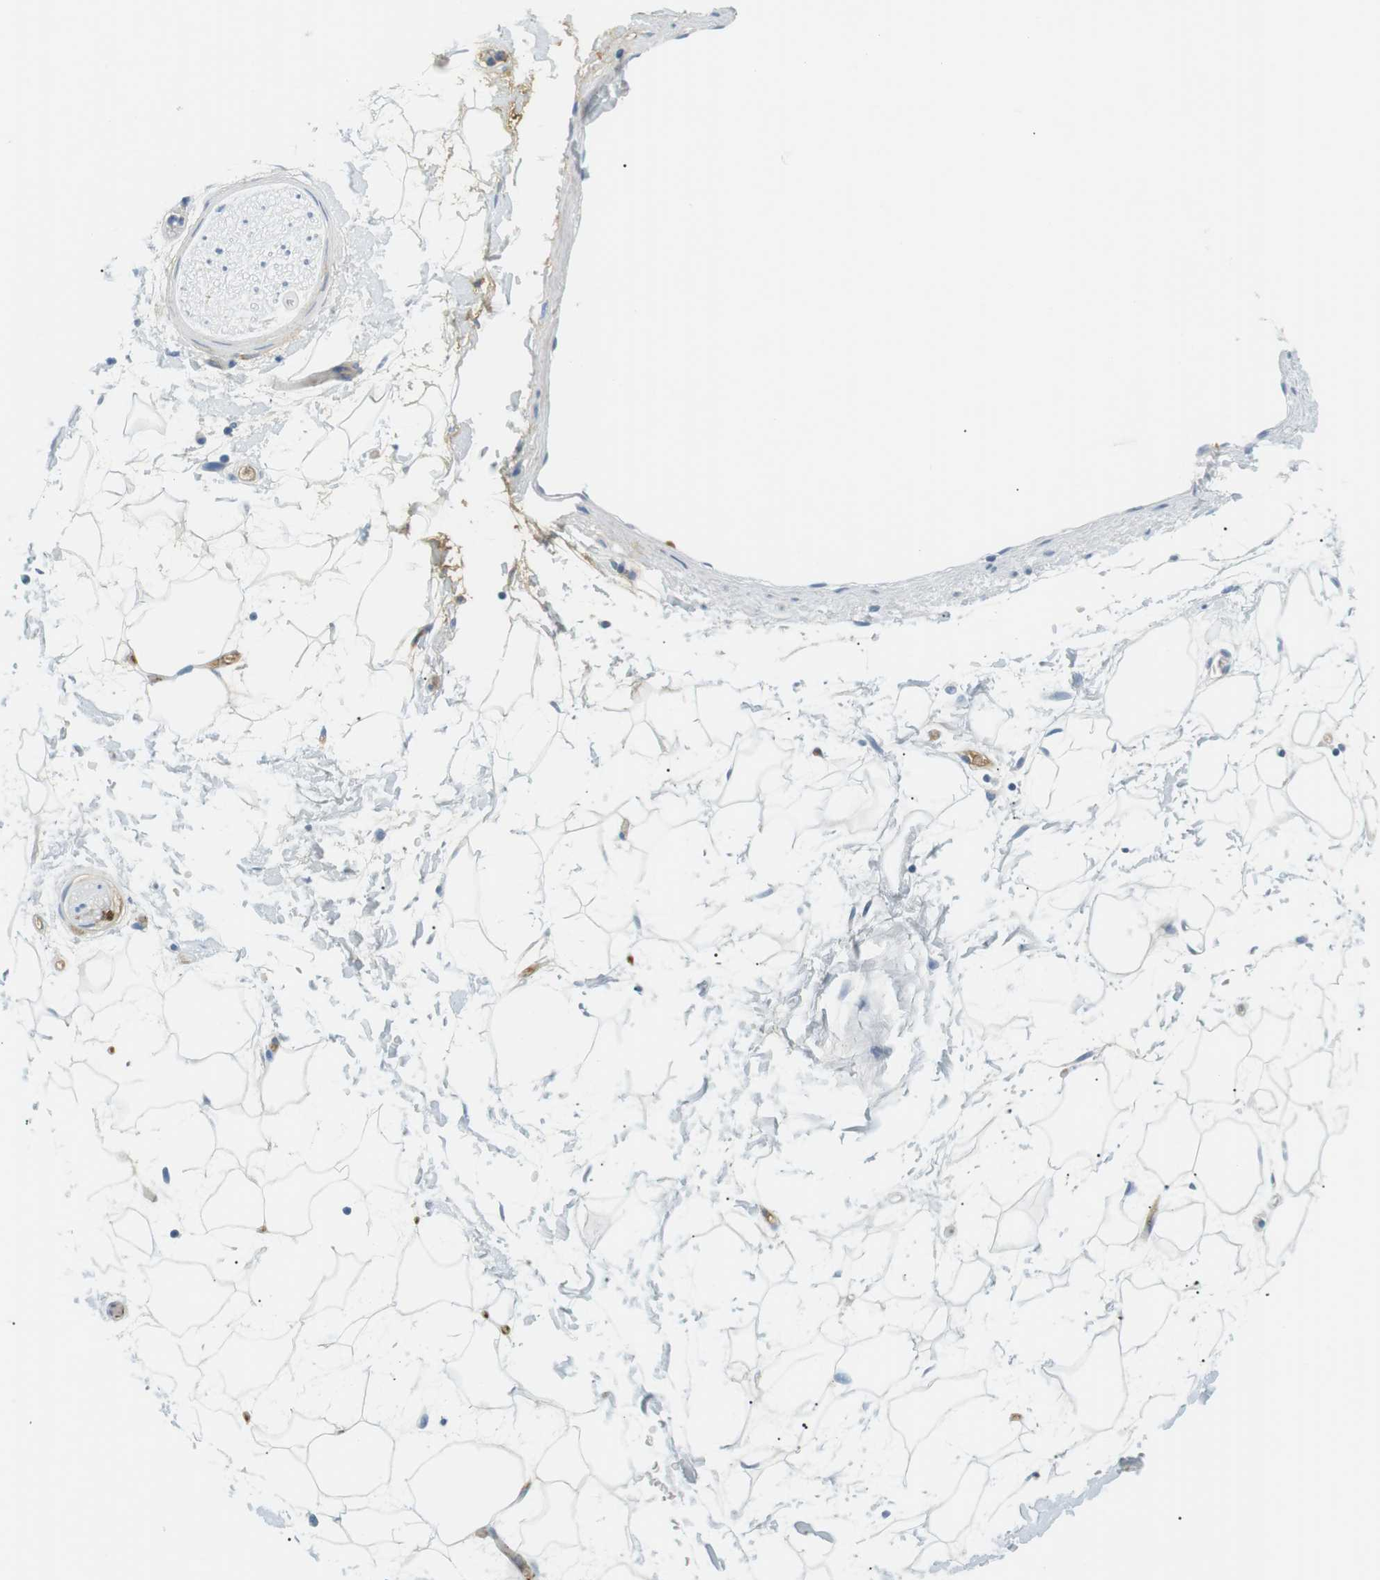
{"staining": {"intensity": "negative", "quantity": "none", "location": "none"}, "tissue": "adipose tissue", "cell_type": "Adipocytes", "image_type": "normal", "snomed": [{"axis": "morphology", "description": "Normal tissue, NOS"}, {"axis": "topography", "description": "Soft tissue"}], "caption": "This is an immunohistochemistry (IHC) image of normal human adipose tissue. There is no positivity in adipocytes.", "gene": "APOB", "patient": {"sex": "male", "age": 72}}